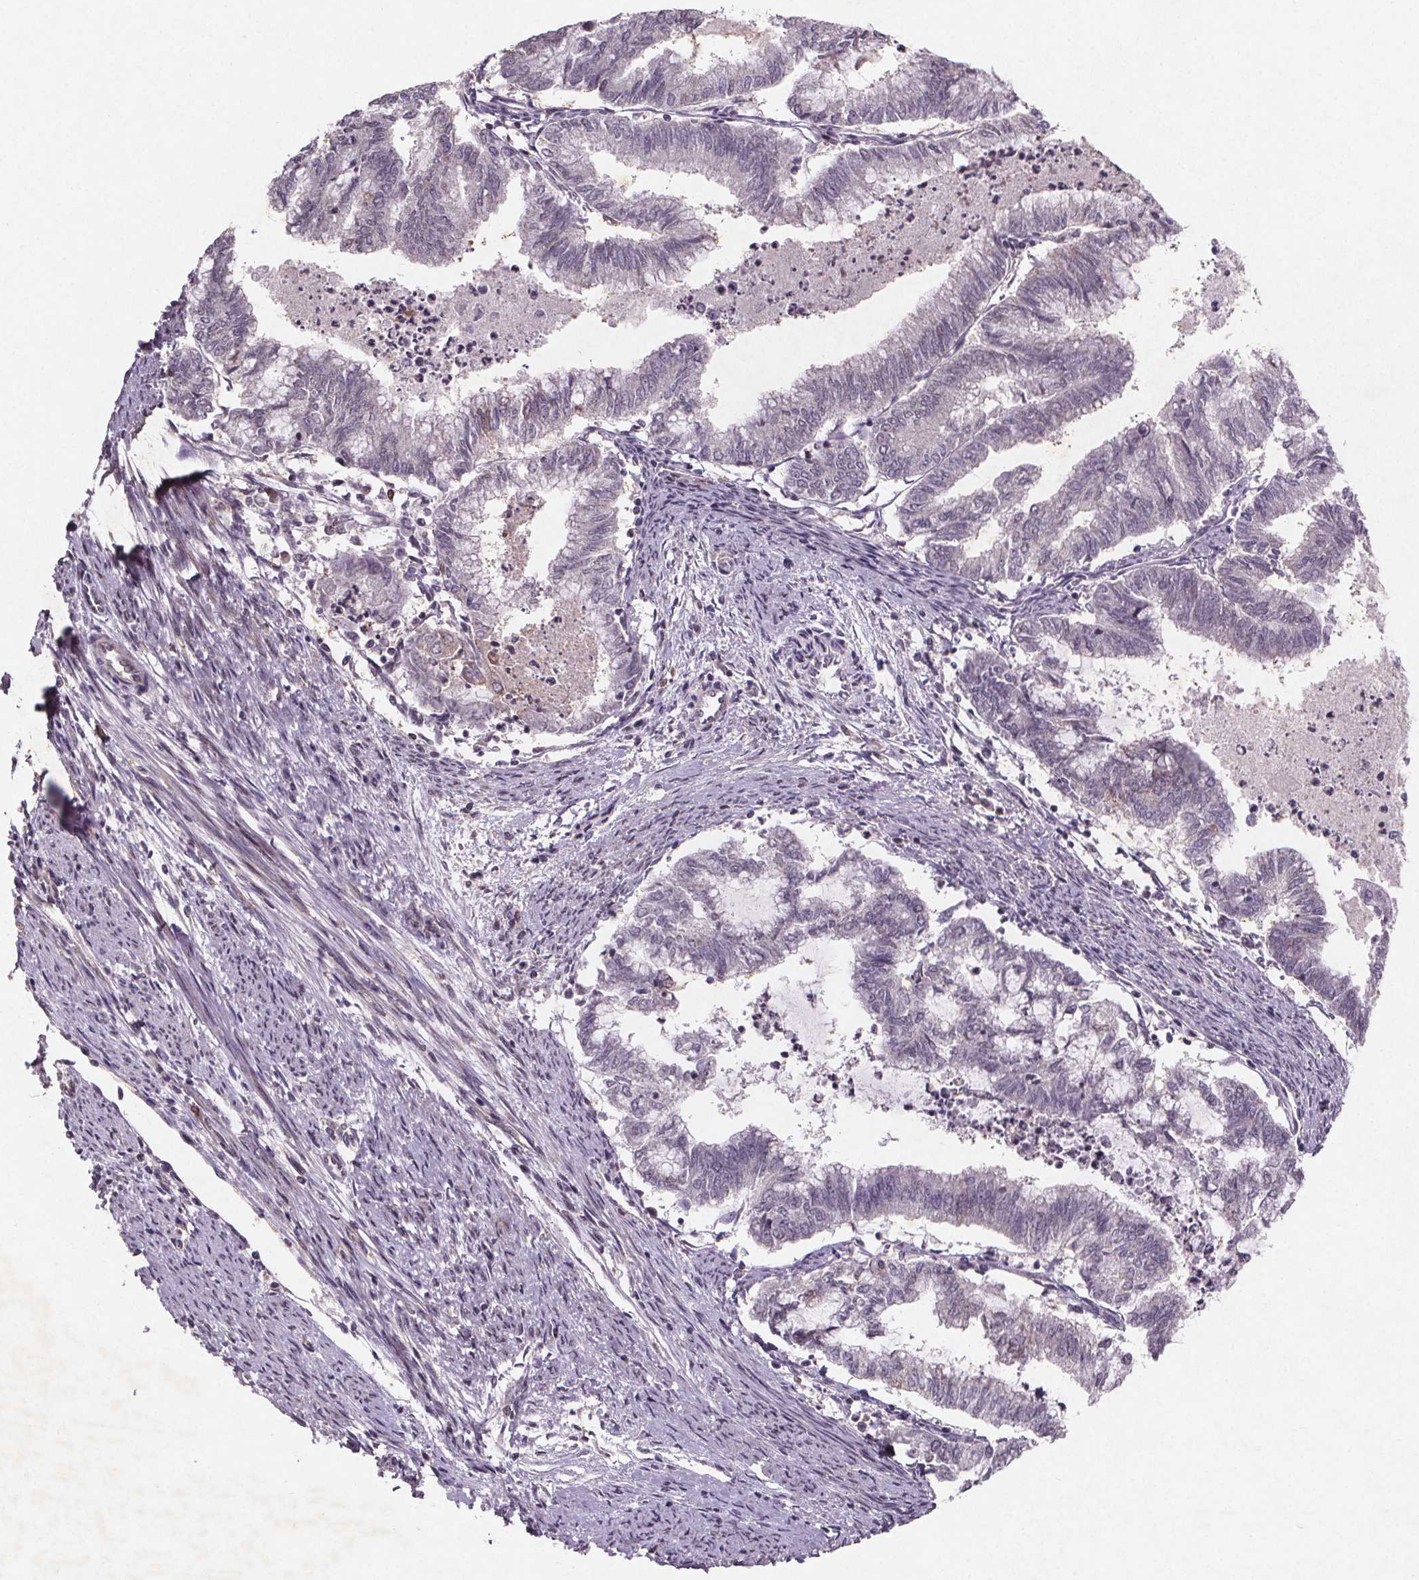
{"staining": {"intensity": "negative", "quantity": "none", "location": "none"}, "tissue": "endometrial cancer", "cell_type": "Tumor cells", "image_type": "cancer", "snomed": [{"axis": "morphology", "description": "Adenocarcinoma, NOS"}, {"axis": "topography", "description": "Endometrium"}], "caption": "Protein analysis of endometrial adenocarcinoma reveals no significant staining in tumor cells.", "gene": "STRN3", "patient": {"sex": "female", "age": 79}}